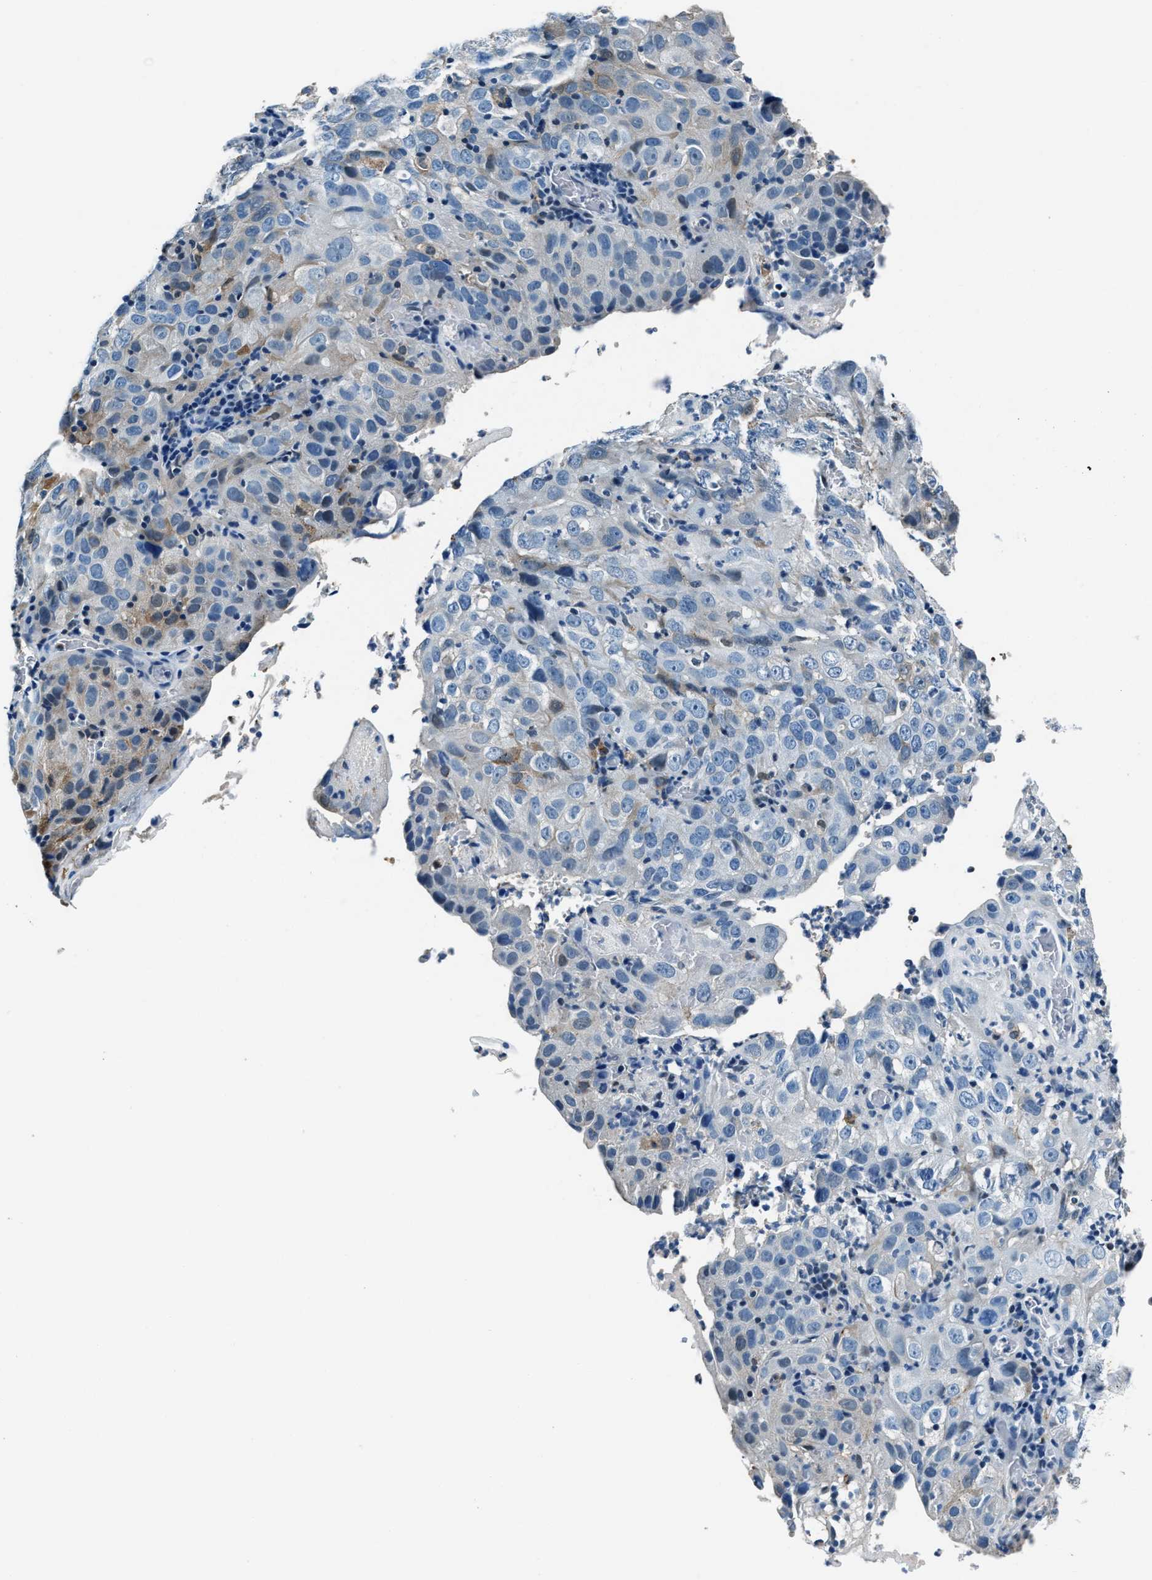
{"staining": {"intensity": "moderate", "quantity": "<25%", "location": "cytoplasmic/membranous"}, "tissue": "cervical cancer", "cell_type": "Tumor cells", "image_type": "cancer", "snomed": [{"axis": "morphology", "description": "Squamous cell carcinoma, NOS"}, {"axis": "topography", "description": "Cervix"}], "caption": "Immunohistochemistry histopathology image of human squamous cell carcinoma (cervical) stained for a protein (brown), which demonstrates low levels of moderate cytoplasmic/membranous positivity in approximately <25% of tumor cells.", "gene": "PTPDC1", "patient": {"sex": "female", "age": 32}}